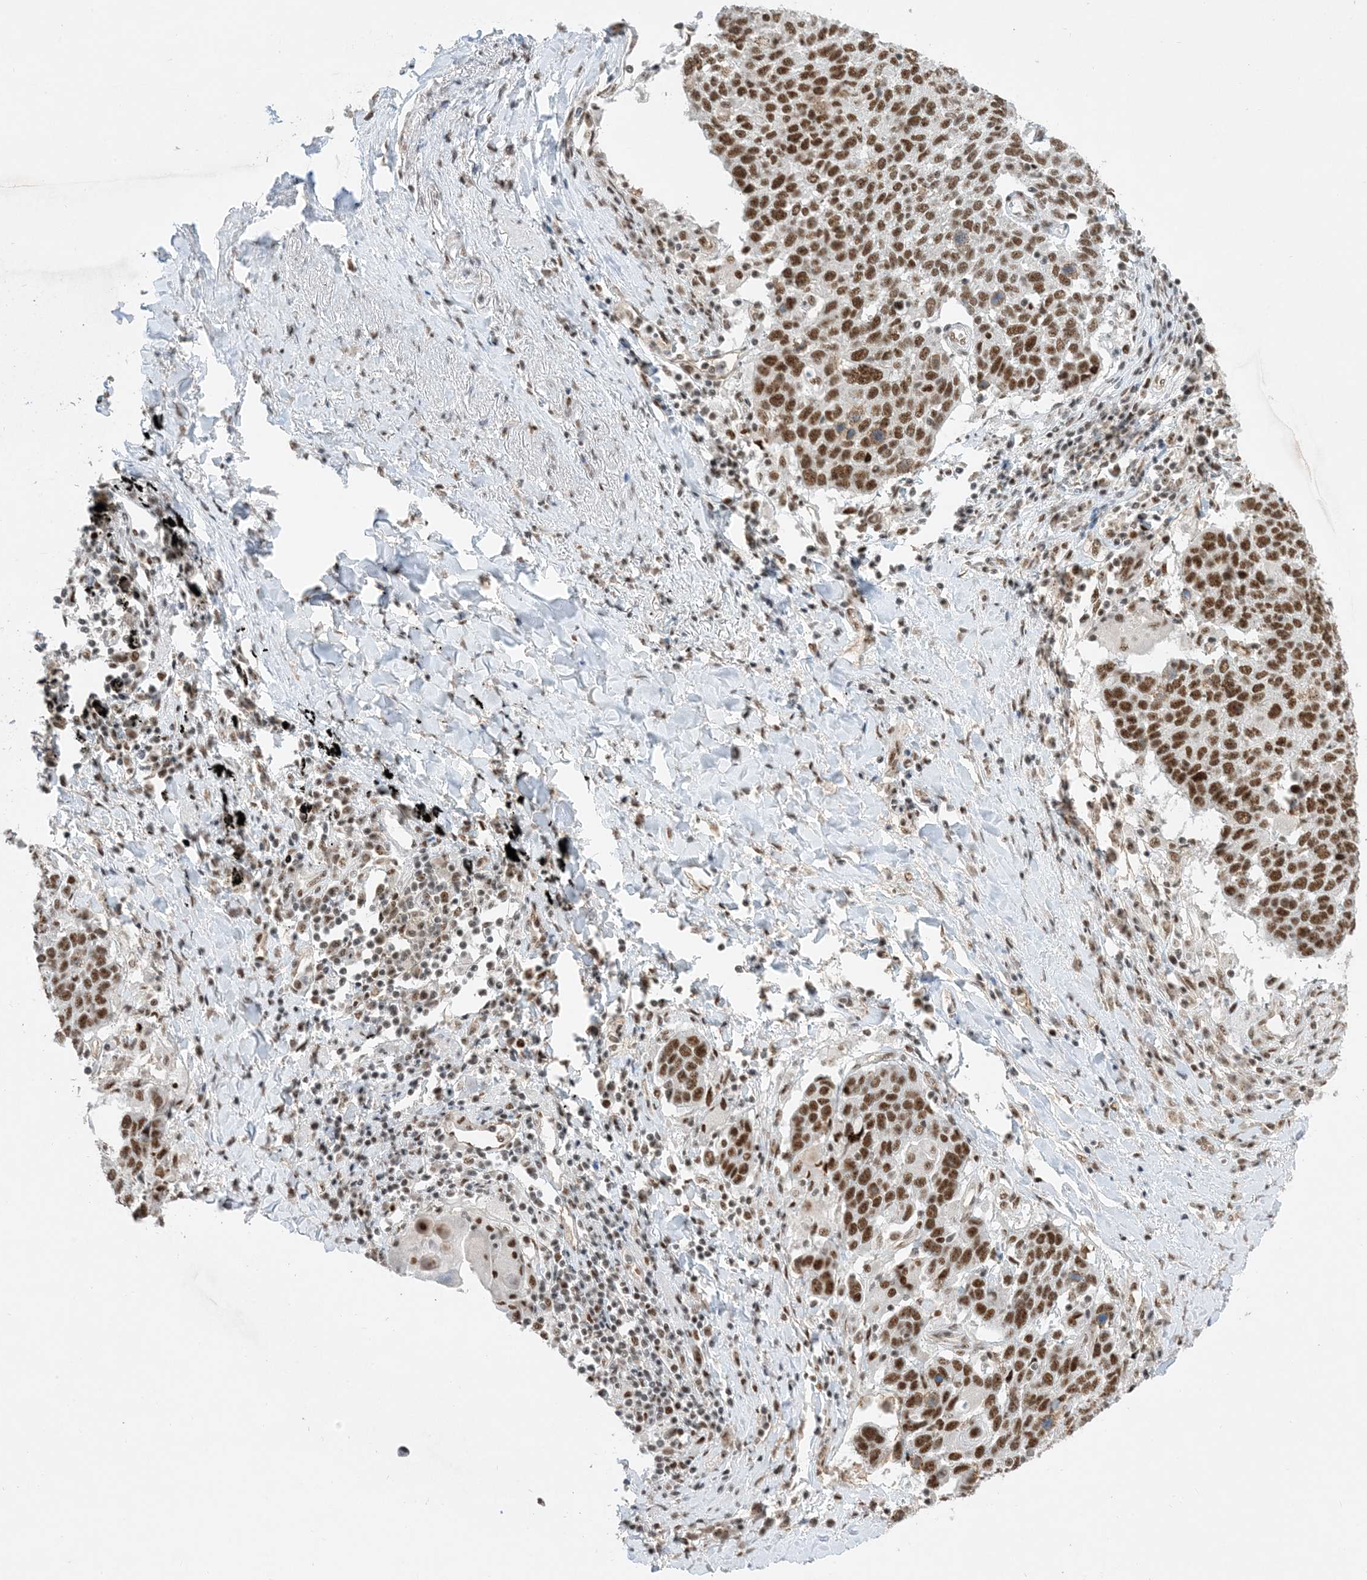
{"staining": {"intensity": "strong", "quantity": ">75%", "location": "nuclear"}, "tissue": "lung cancer", "cell_type": "Tumor cells", "image_type": "cancer", "snomed": [{"axis": "morphology", "description": "Squamous cell carcinoma, NOS"}, {"axis": "topography", "description": "Lung"}], "caption": "The photomicrograph demonstrates immunohistochemical staining of lung cancer. There is strong nuclear expression is present in approximately >75% of tumor cells.", "gene": "SF3A3", "patient": {"sex": "male", "age": 66}}